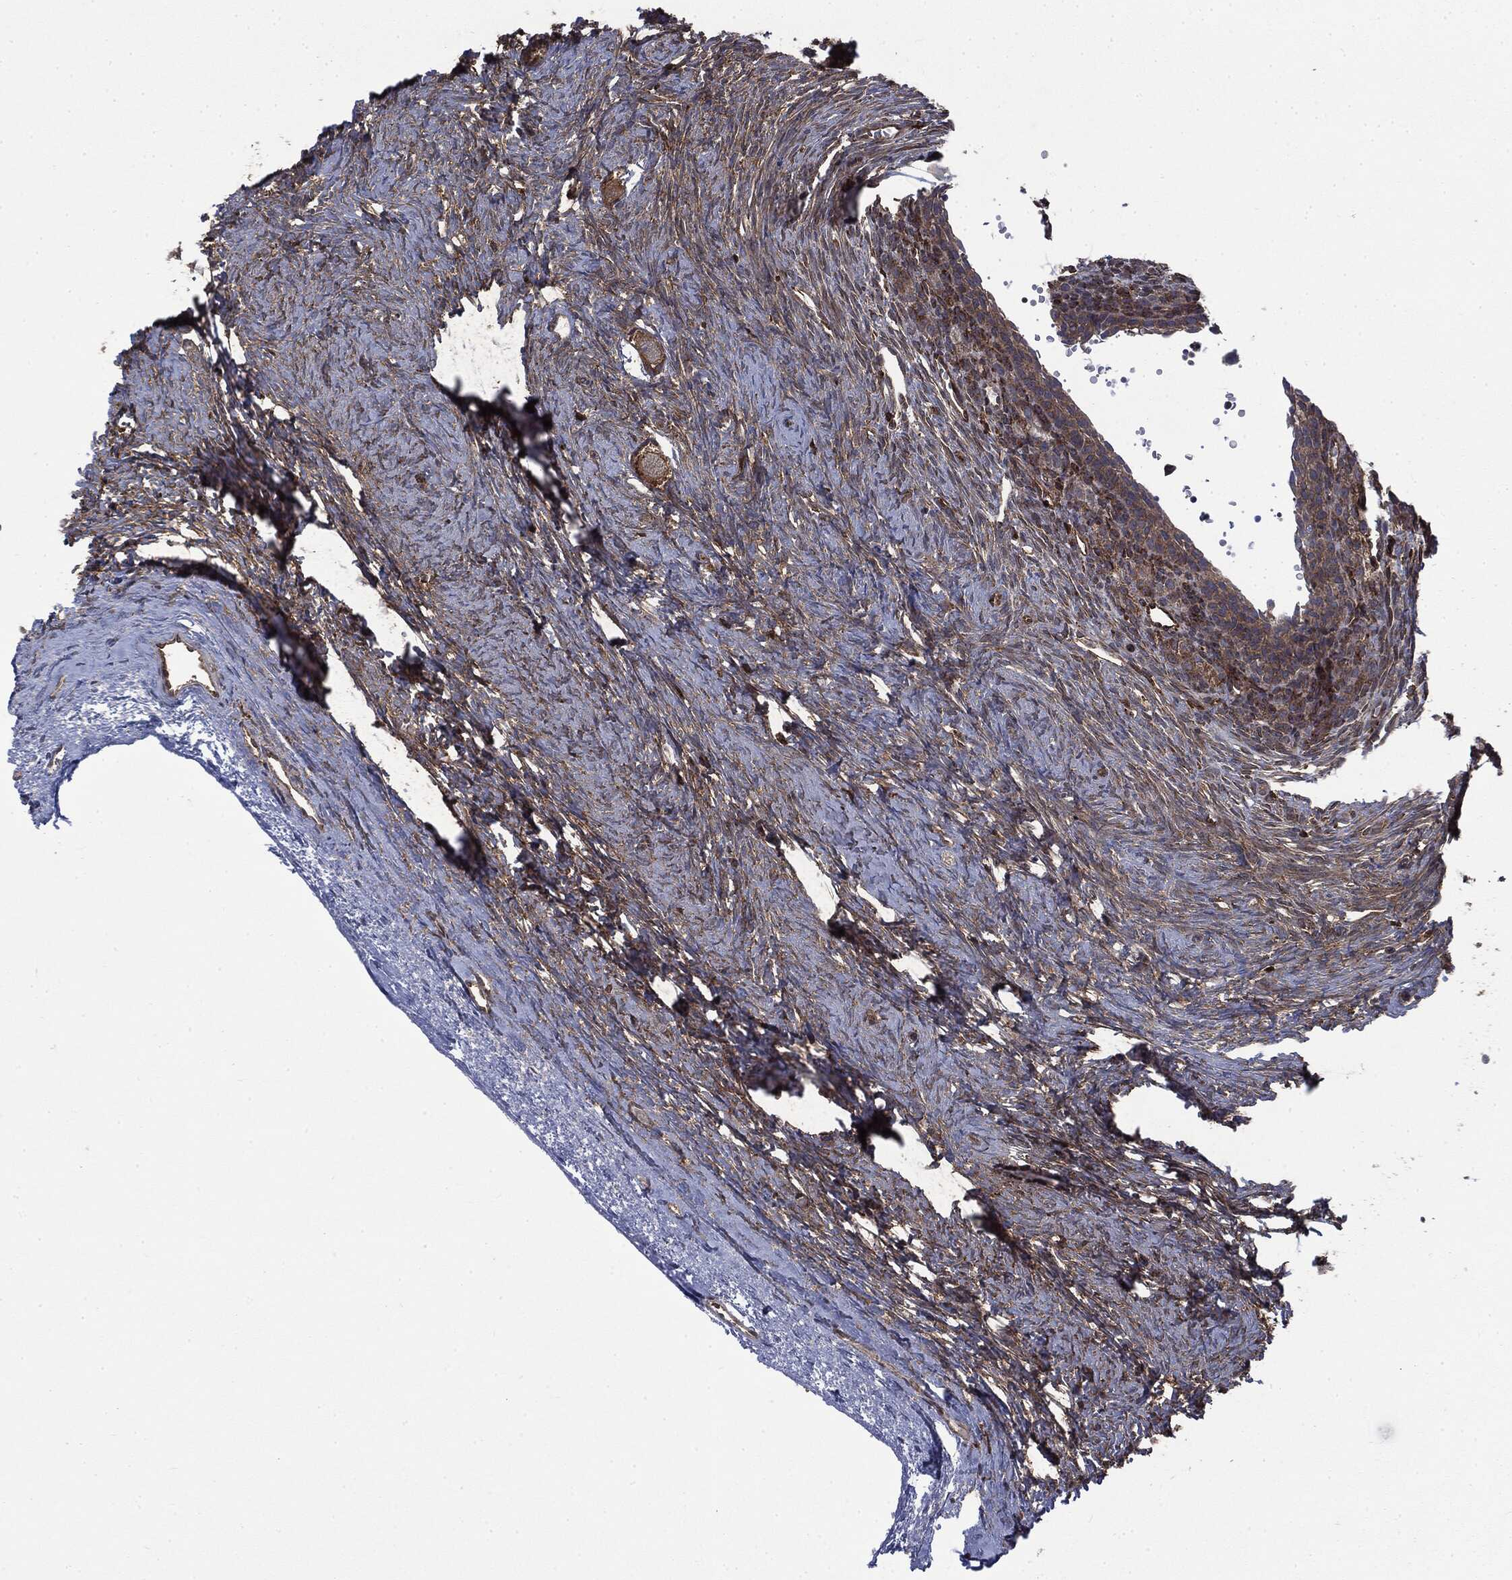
{"staining": {"intensity": "moderate", "quantity": ">75%", "location": "cytoplasmic/membranous"}, "tissue": "ovary", "cell_type": "Follicle cells", "image_type": "normal", "snomed": [{"axis": "morphology", "description": "Normal tissue, NOS"}, {"axis": "topography", "description": "Ovary"}], "caption": "Protein analysis of benign ovary displays moderate cytoplasmic/membranous expression in approximately >75% of follicle cells.", "gene": "SNX5", "patient": {"sex": "female", "age": 27}}